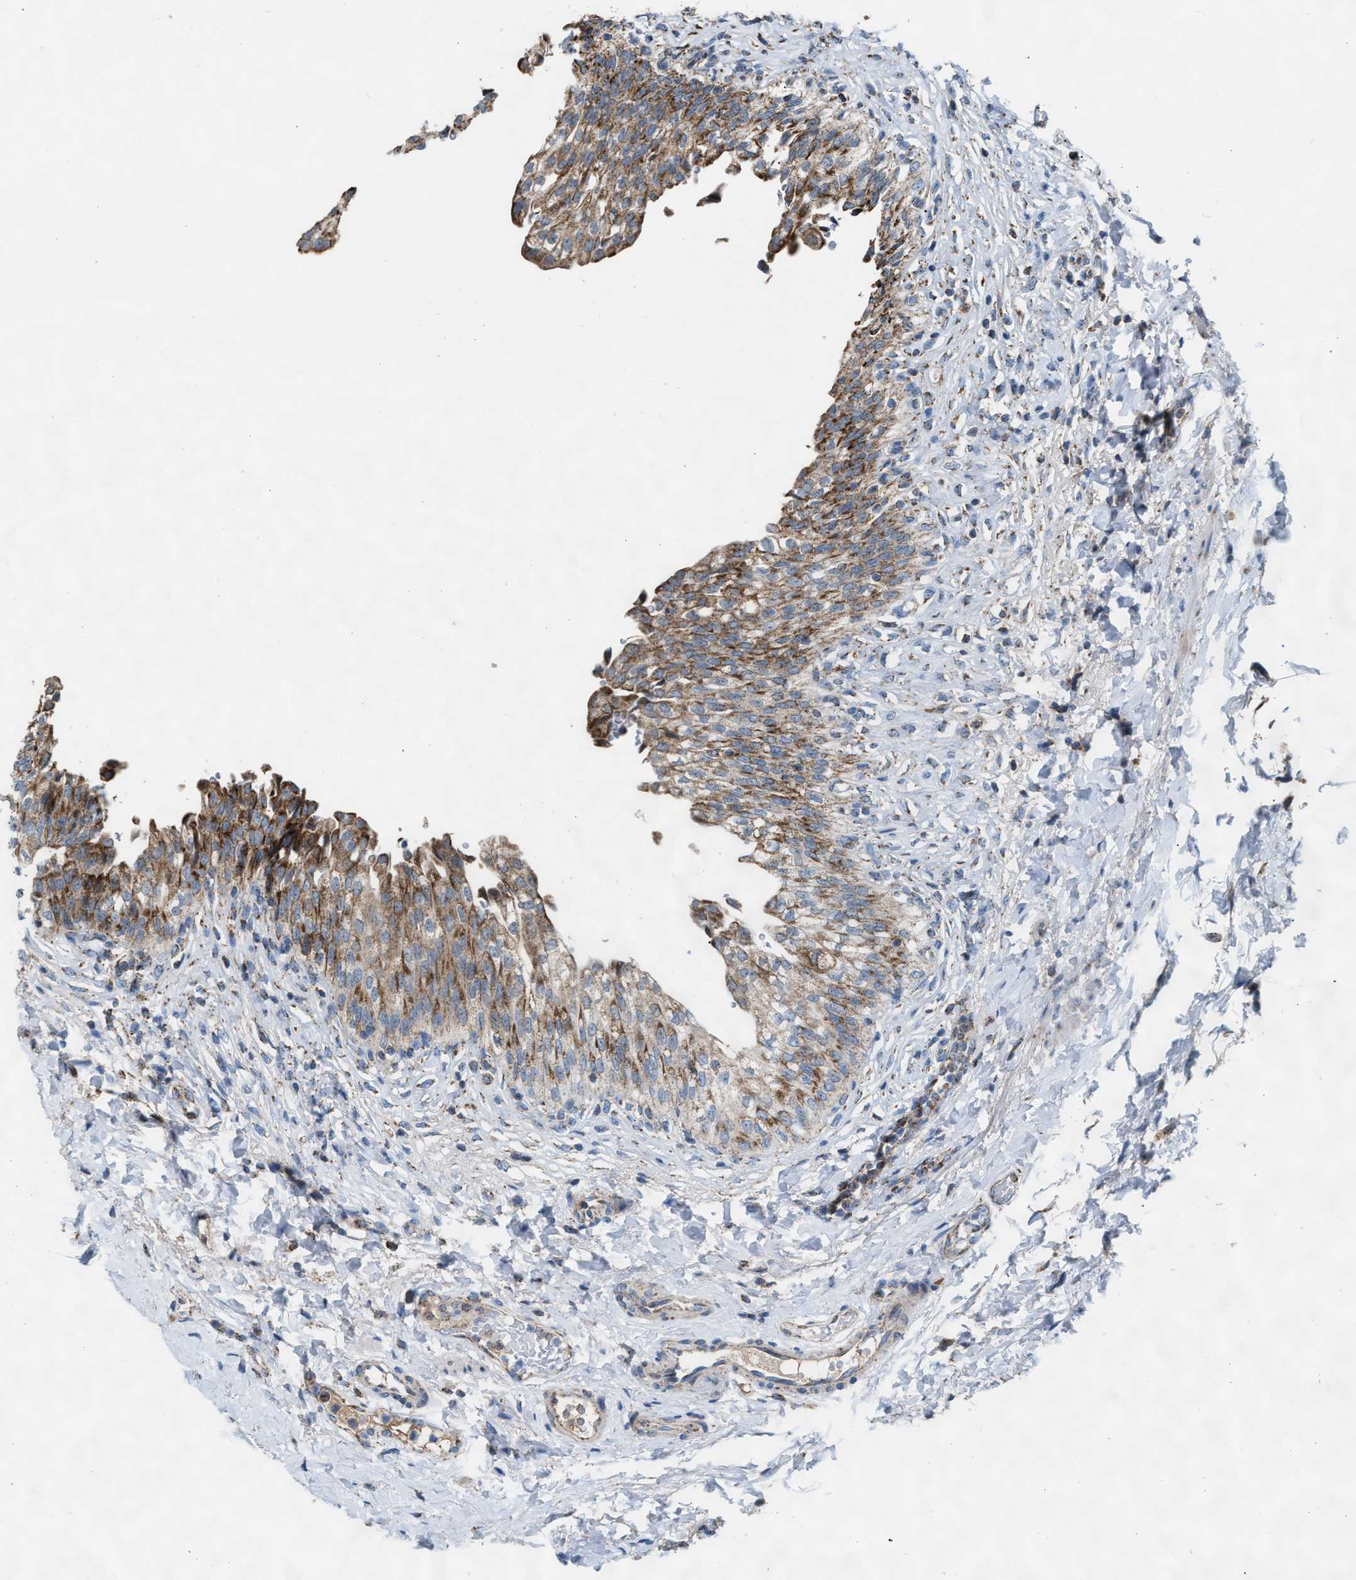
{"staining": {"intensity": "strong", "quantity": ">75%", "location": "cytoplasmic/membranous"}, "tissue": "urinary bladder", "cell_type": "Urothelial cells", "image_type": "normal", "snomed": [{"axis": "morphology", "description": "Urothelial carcinoma, High grade"}, {"axis": "topography", "description": "Urinary bladder"}], "caption": "Strong cytoplasmic/membranous expression is identified in about >75% of urothelial cells in unremarkable urinary bladder. (DAB IHC with brightfield microscopy, high magnification).", "gene": "PMPCA", "patient": {"sex": "male", "age": 46}}